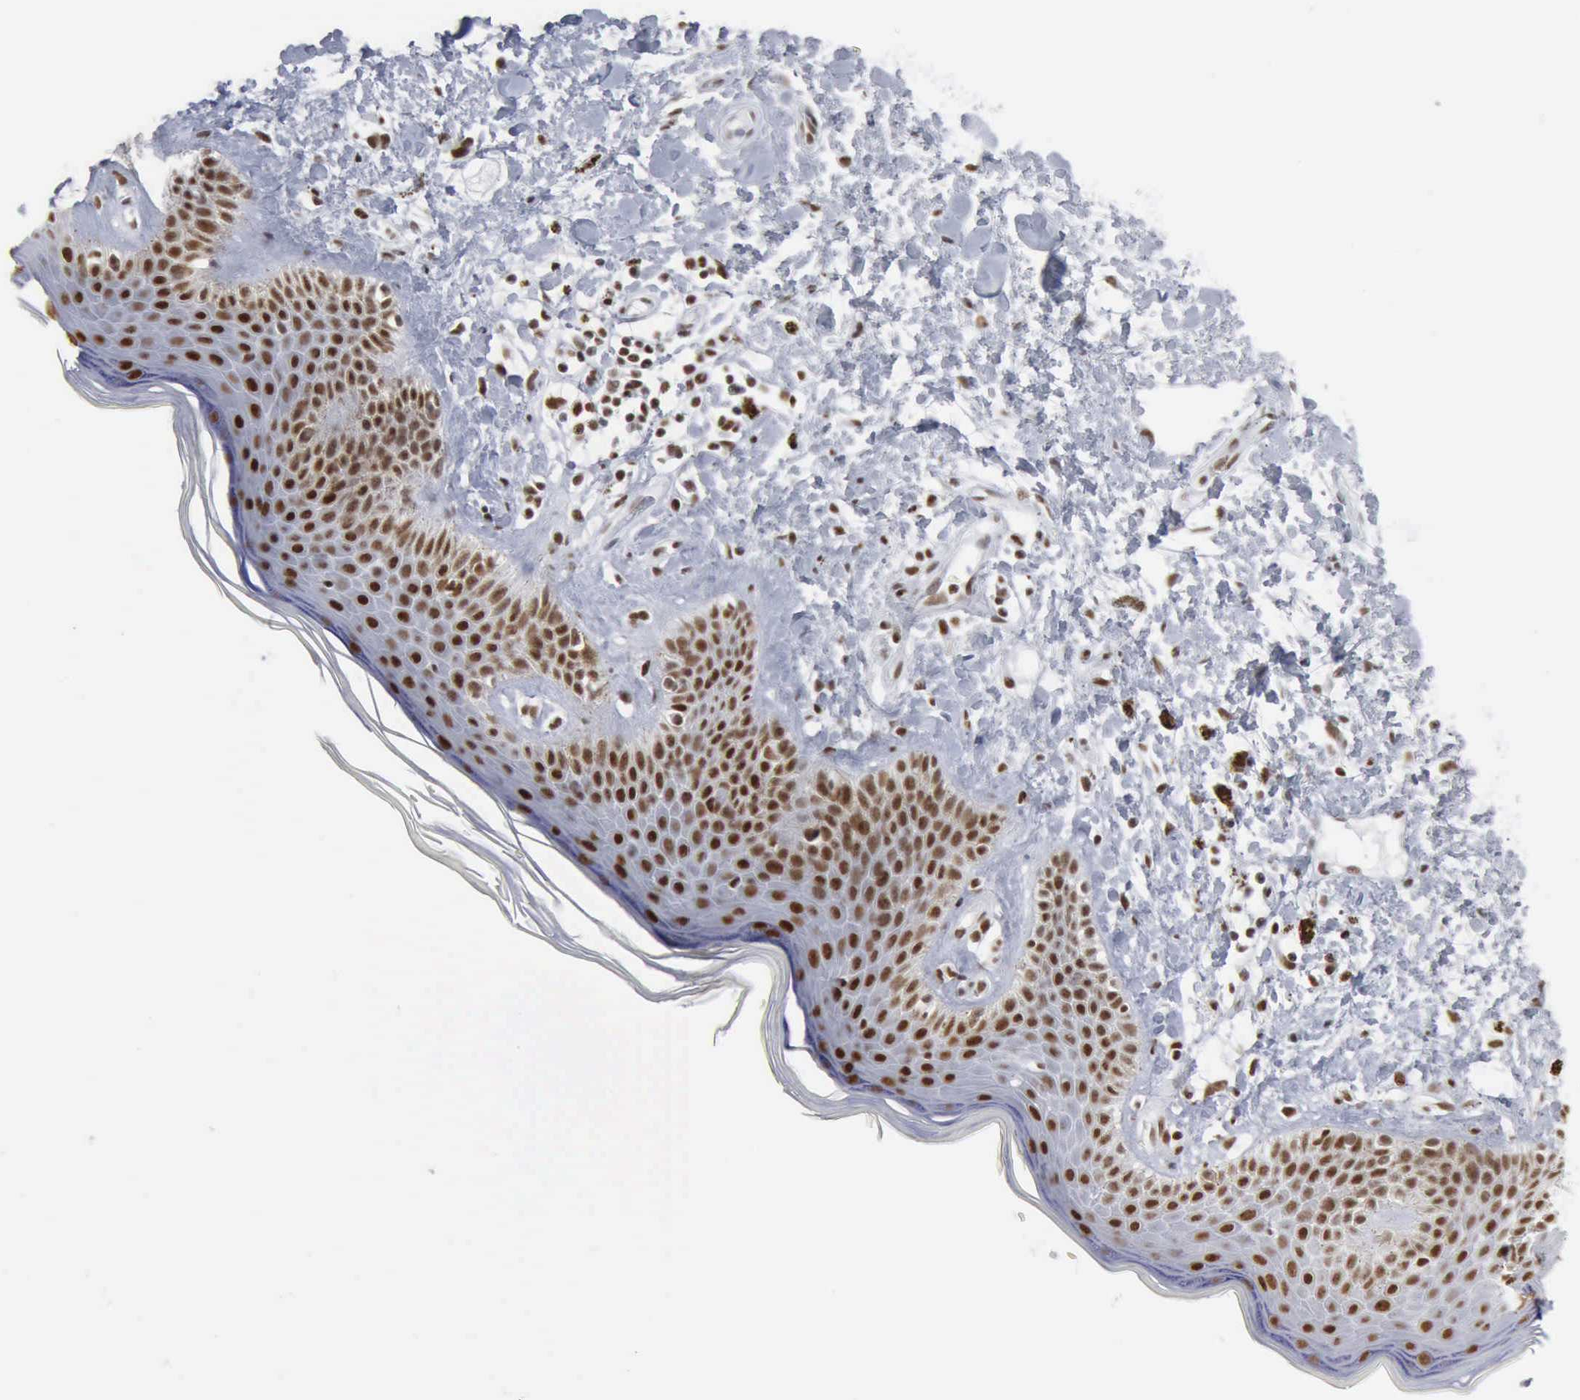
{"staining": {"intensity": "strong", "quantity": ">75%", "location": "nuclear"}, "tissue": "skin", "cell_type": "Epidermal cells", "image_type": "normal", "snomed": [{"axis": "morphology", "description": "Normal tissue, NOS"}, {"axis": "topography", "description": "Anal"}], "caption": "The image demonstrates immunohistochemical staining of unremarkable skin. There is strong nuclear positivity is seen in approximately >75% of epidermal cells.", "gene": "XPA", "patient": {"sex": "female", "age": 78}}